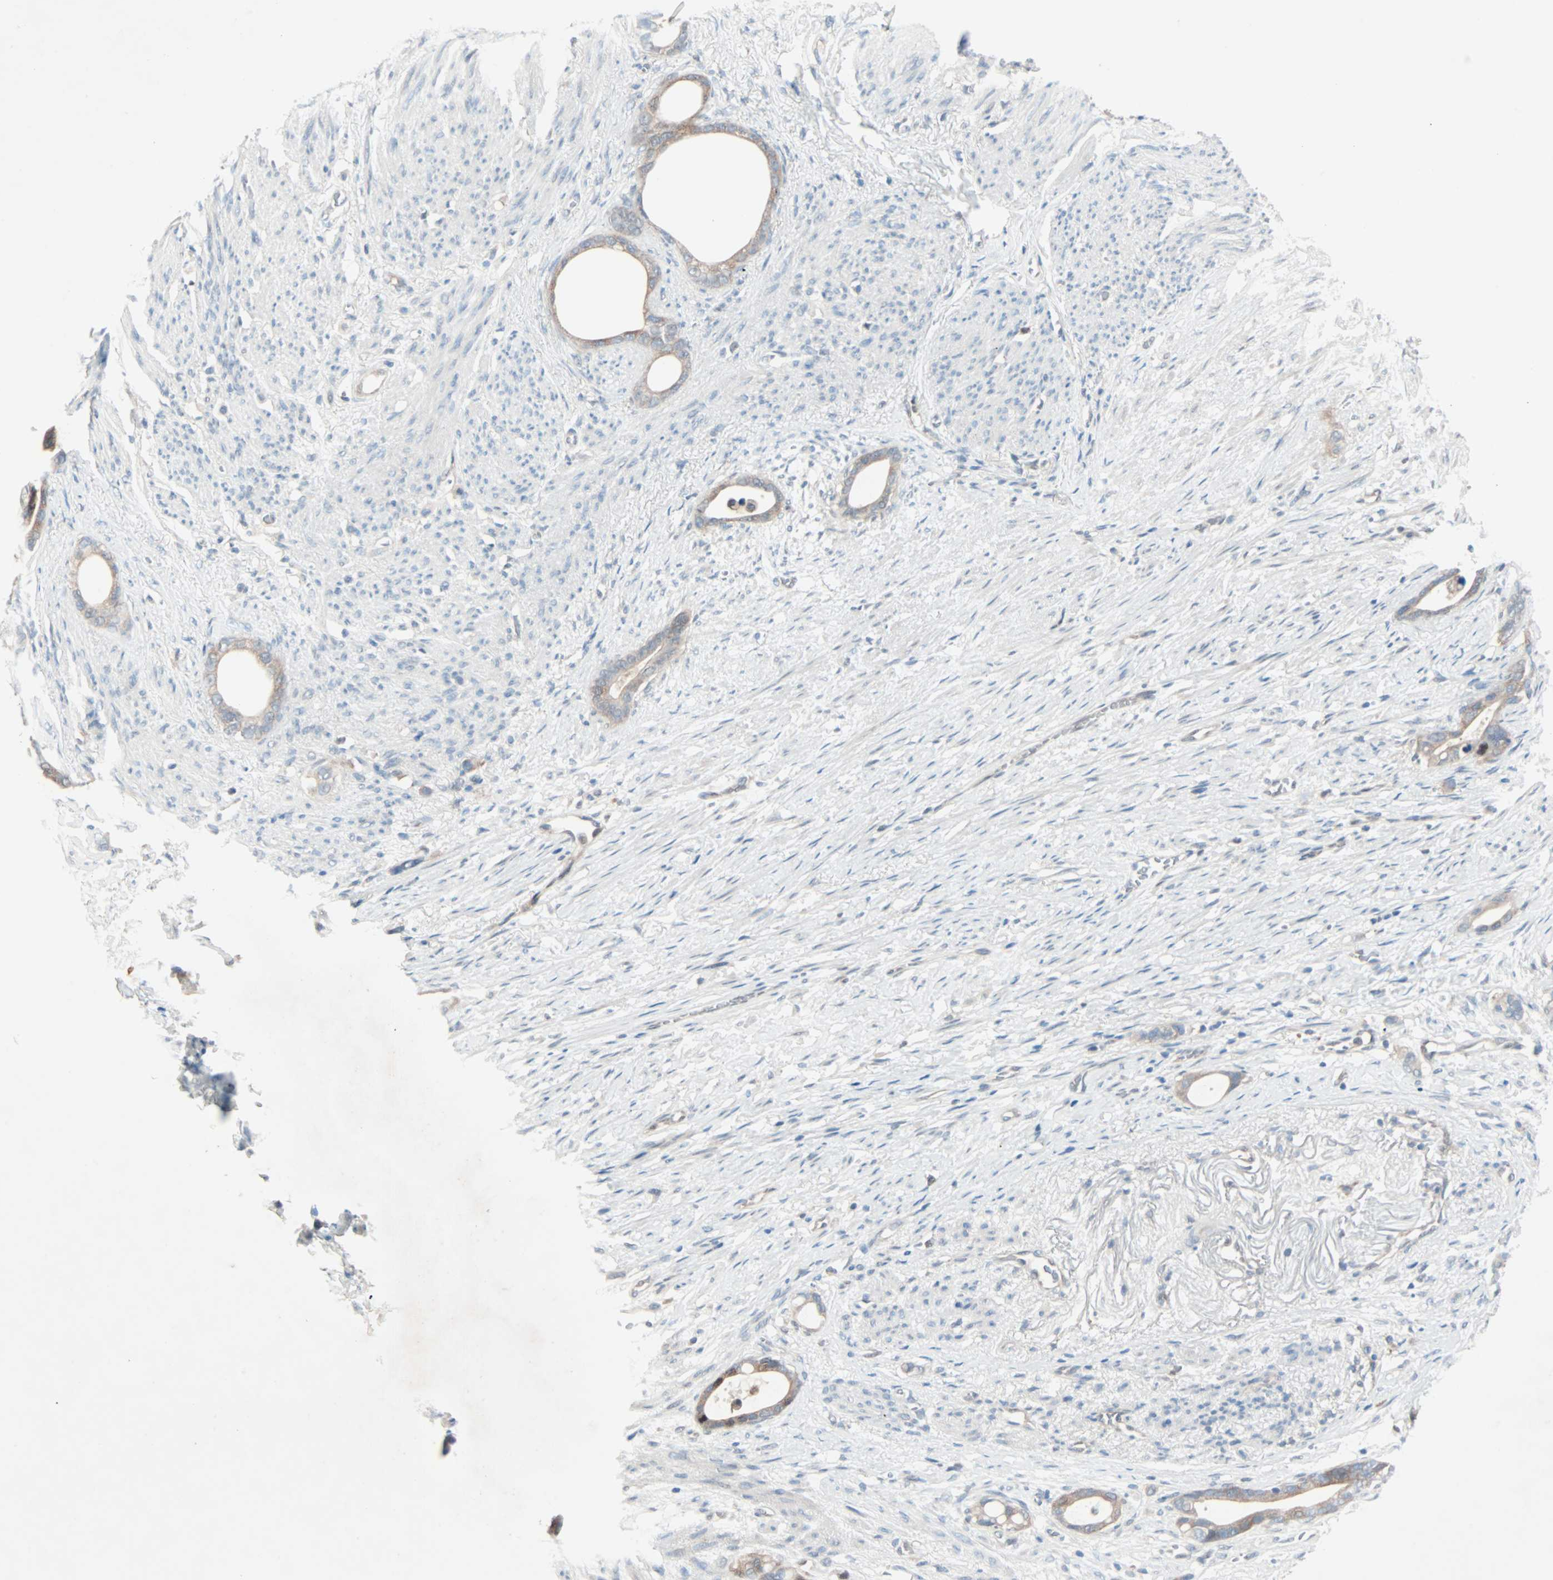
{"staining": {"intensity": "weak", "quantity": "25%-75%", "location": "cytoplasmic/membranous"}, "tissue": "stomach cancer", "cell_type": "Tumor cells", "image_type": "cancer", "snomed": [{"axis": "morphology", "description": "Adenocarcinoma, NOS"}, {"axis": "topography", "description": "Stomach"}], "caption": "Stomach cancer (adenocarcinoma) stained with DAB immunohistochemistry (IHC) exhibits low levels of weak cytoplasmic/membranous expression in approximately 25%-75% of tumor cells. Using DAB (brown) and hematoxylin (blue) stains, captured at high magnification using brightfield microscopy.", "gene": "SMIM8", "patient": {"sex": "female", "age": 75}}